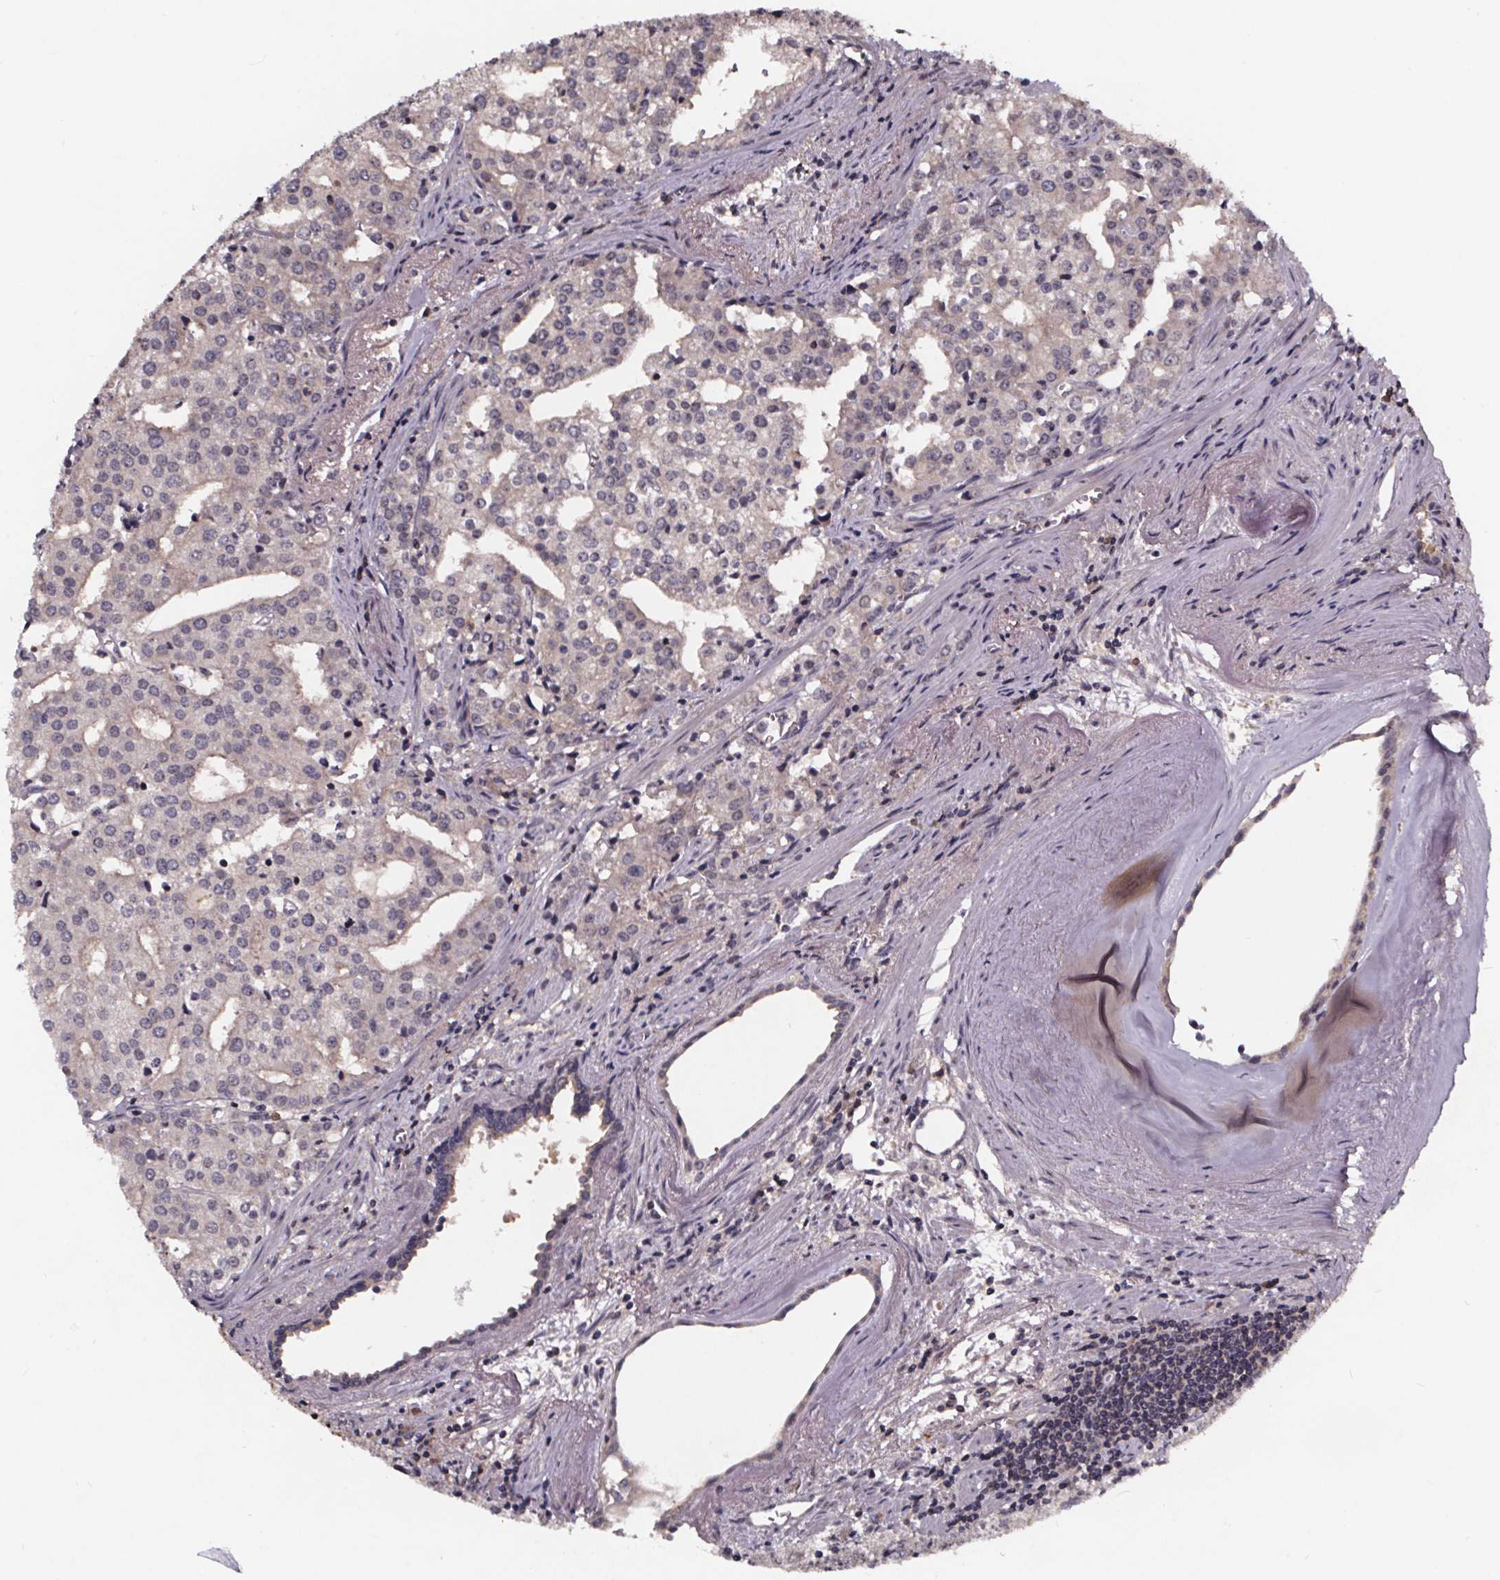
{"staining": {"intensity": "weak", "quantity": "25%-75%", "location": "cytoplasmic/membranous"}, "tissue": "prostate cancer", "cell_type": "Tumor cells", "image_type": "cancer", "snomed": [{"axis": "morphology", "description": "Adenocarcinoma, High grade"}, {"axis": "topography", "description": "Prostate"}], "caption": "Immunohistochemical staining of human prostate adenocarcinoma (high-grade) displays weak cytoplasmic/membranous protein positivity in about 25%-75% of tumor cells.", "gene": "SMIM1", "patient": {"sex": "male", "age": 68}}